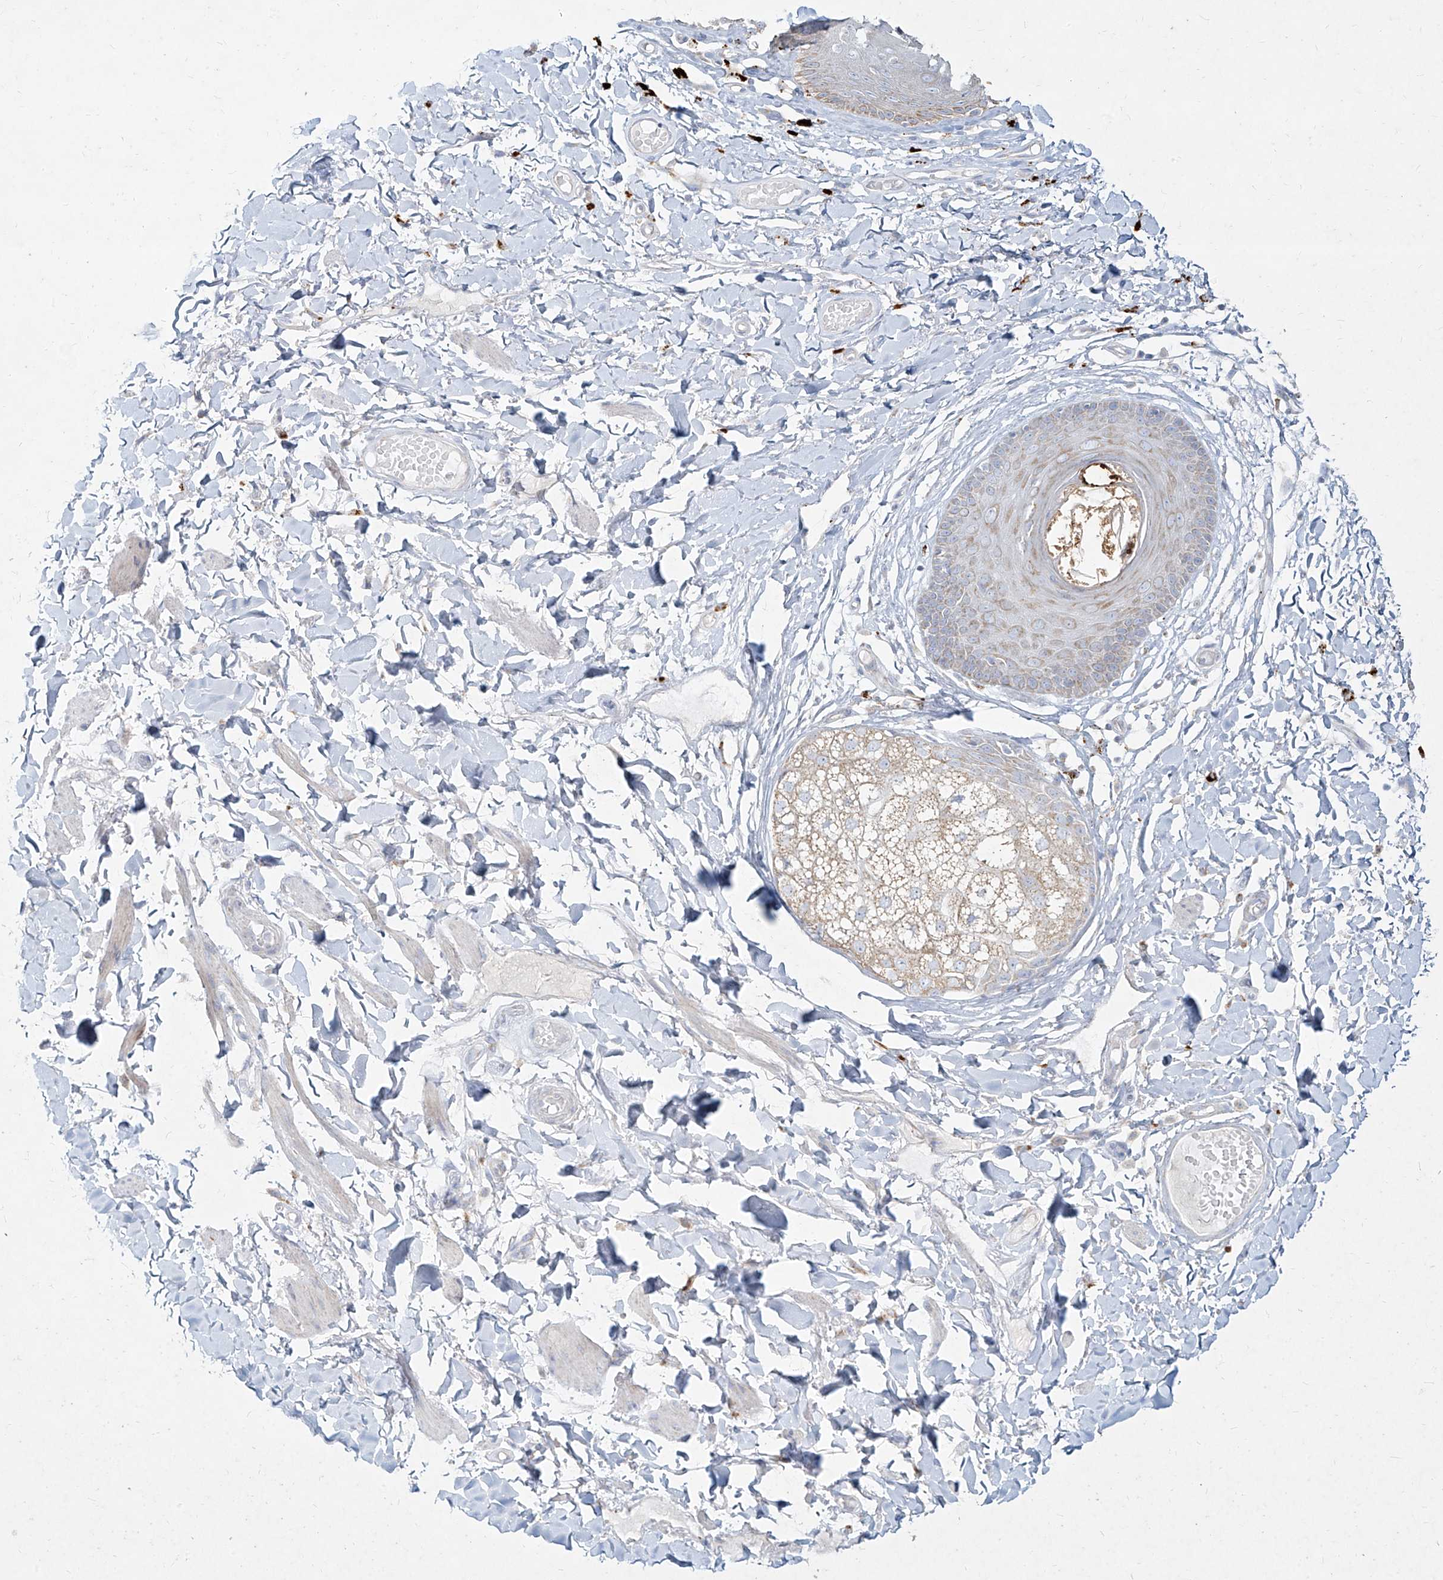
{"staining": {"intensity": "weak", "quantity": "<25%", "location": "cytoplasmic/membranous"}, "tissue": "skin", "cell_type": "Epidermal cells", "image_type": "normal", "snomed": [{"axis": "morphology", "description": "Normal tissue, NOS"}, {"axis": "topography", "description": "Vulva"}], "caption": "High power microscopy micrograph of an immunohistochemistry (IHC) histopathology image of normal skin, revealing no significant positivity in epidermal cells. (Brightfield microscopy of DAB (3,3'-diaminobenzidine) immunohistochemistry at high magnification).", "gene": "MTX2", "patient": {"sex": "female", "age": 73}}